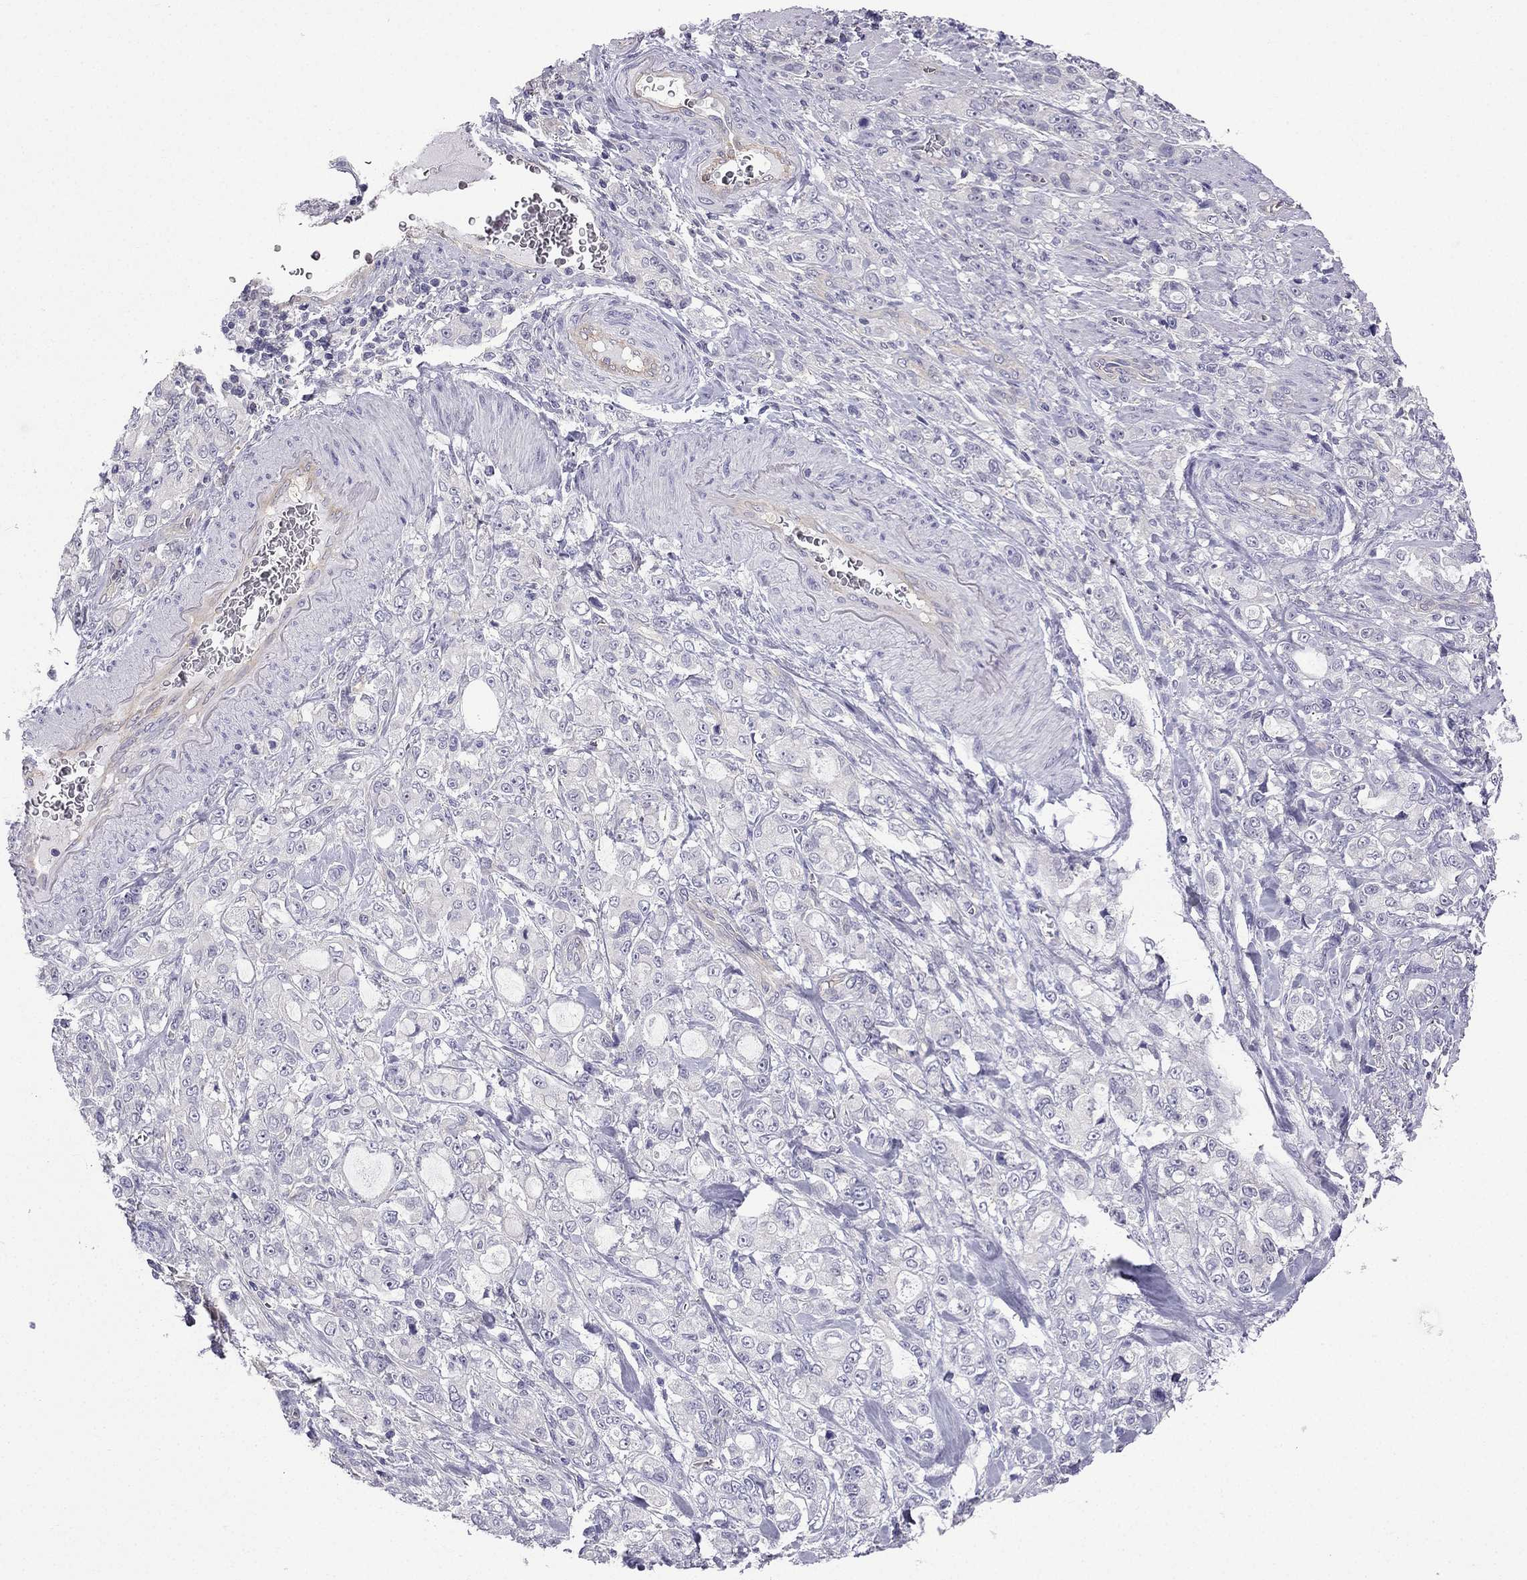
{"staining": {"intensity": "negative", "quantity": "none", "location": "none"}, "tissue": "stomach cancer", "cell_type": "Tumor cells", "image_type": "cancer", "snomed": [{"axis": "morphology", "description": "Adenocarcinoma, NOS"}, {"axis": "topography", "description": "Stomach"}], "caption": "Stomach cancer (adenocarcinoma) was stained to show a protein in brown. There is no significant positivity in tumor cells.", "gene": "GJA8", "patient": {"sex": "male", "age": 63}}